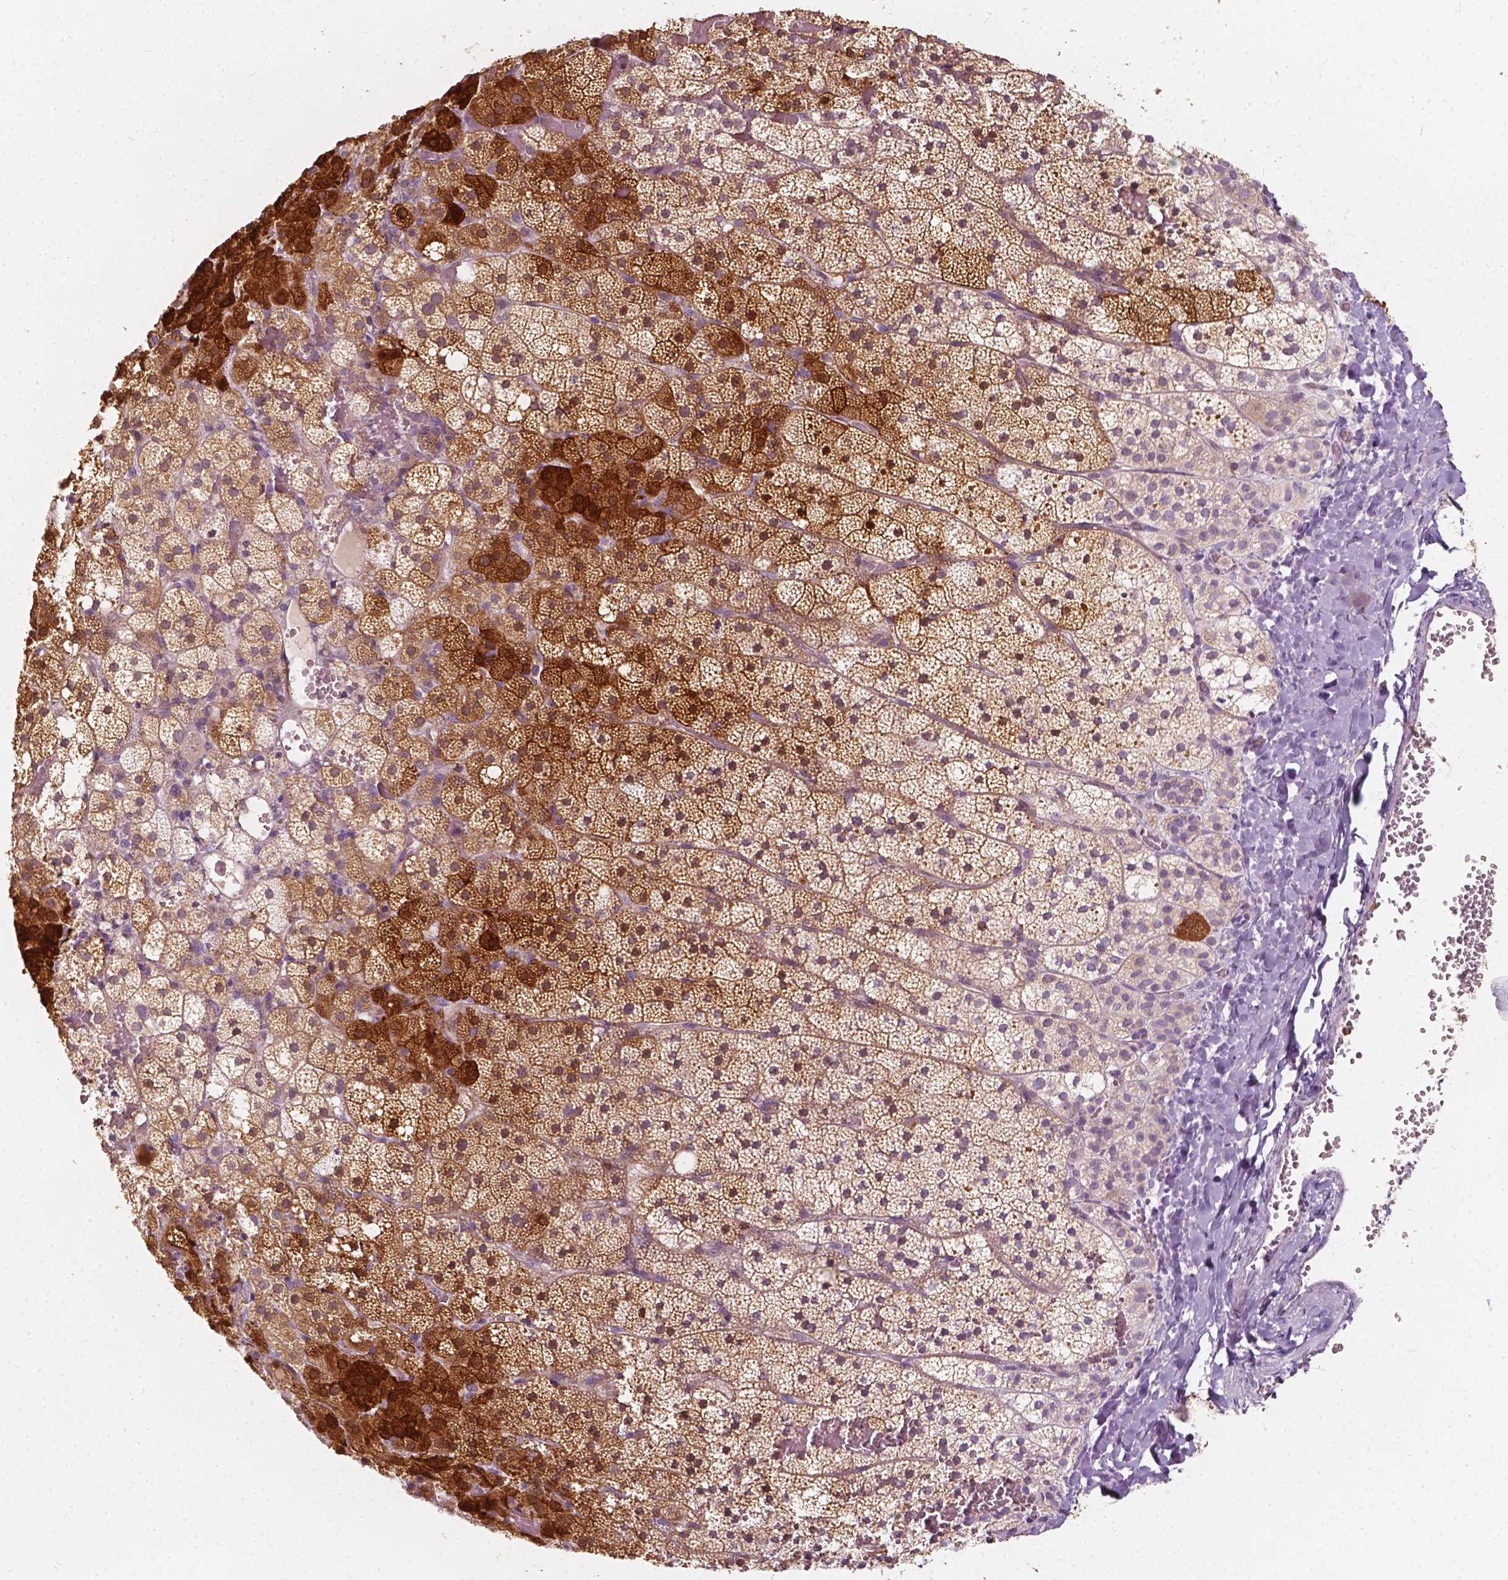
{"staining": {"intensity": "strong", "quantity": "25%-75%", "location": "cytoplasmic/membranous,nuclear"}, "tissue": "adrenal gland", "cell_type": "Glandular cells", "image_type": "normal", "snomed": [{"axis": "morphology", "description": "Normal tissue, NOS"}, {"axis": "topography", "description": "Adrenal gland"}], "caption": "Human adrenal gland stained with a brown dye reveals strong cytoplasmic/membranous,nuclear positive positivity in about 25%-75% of glandular cells.", "gene": "NPC1L1", "patient": {"sex": "male", "age": 53}}